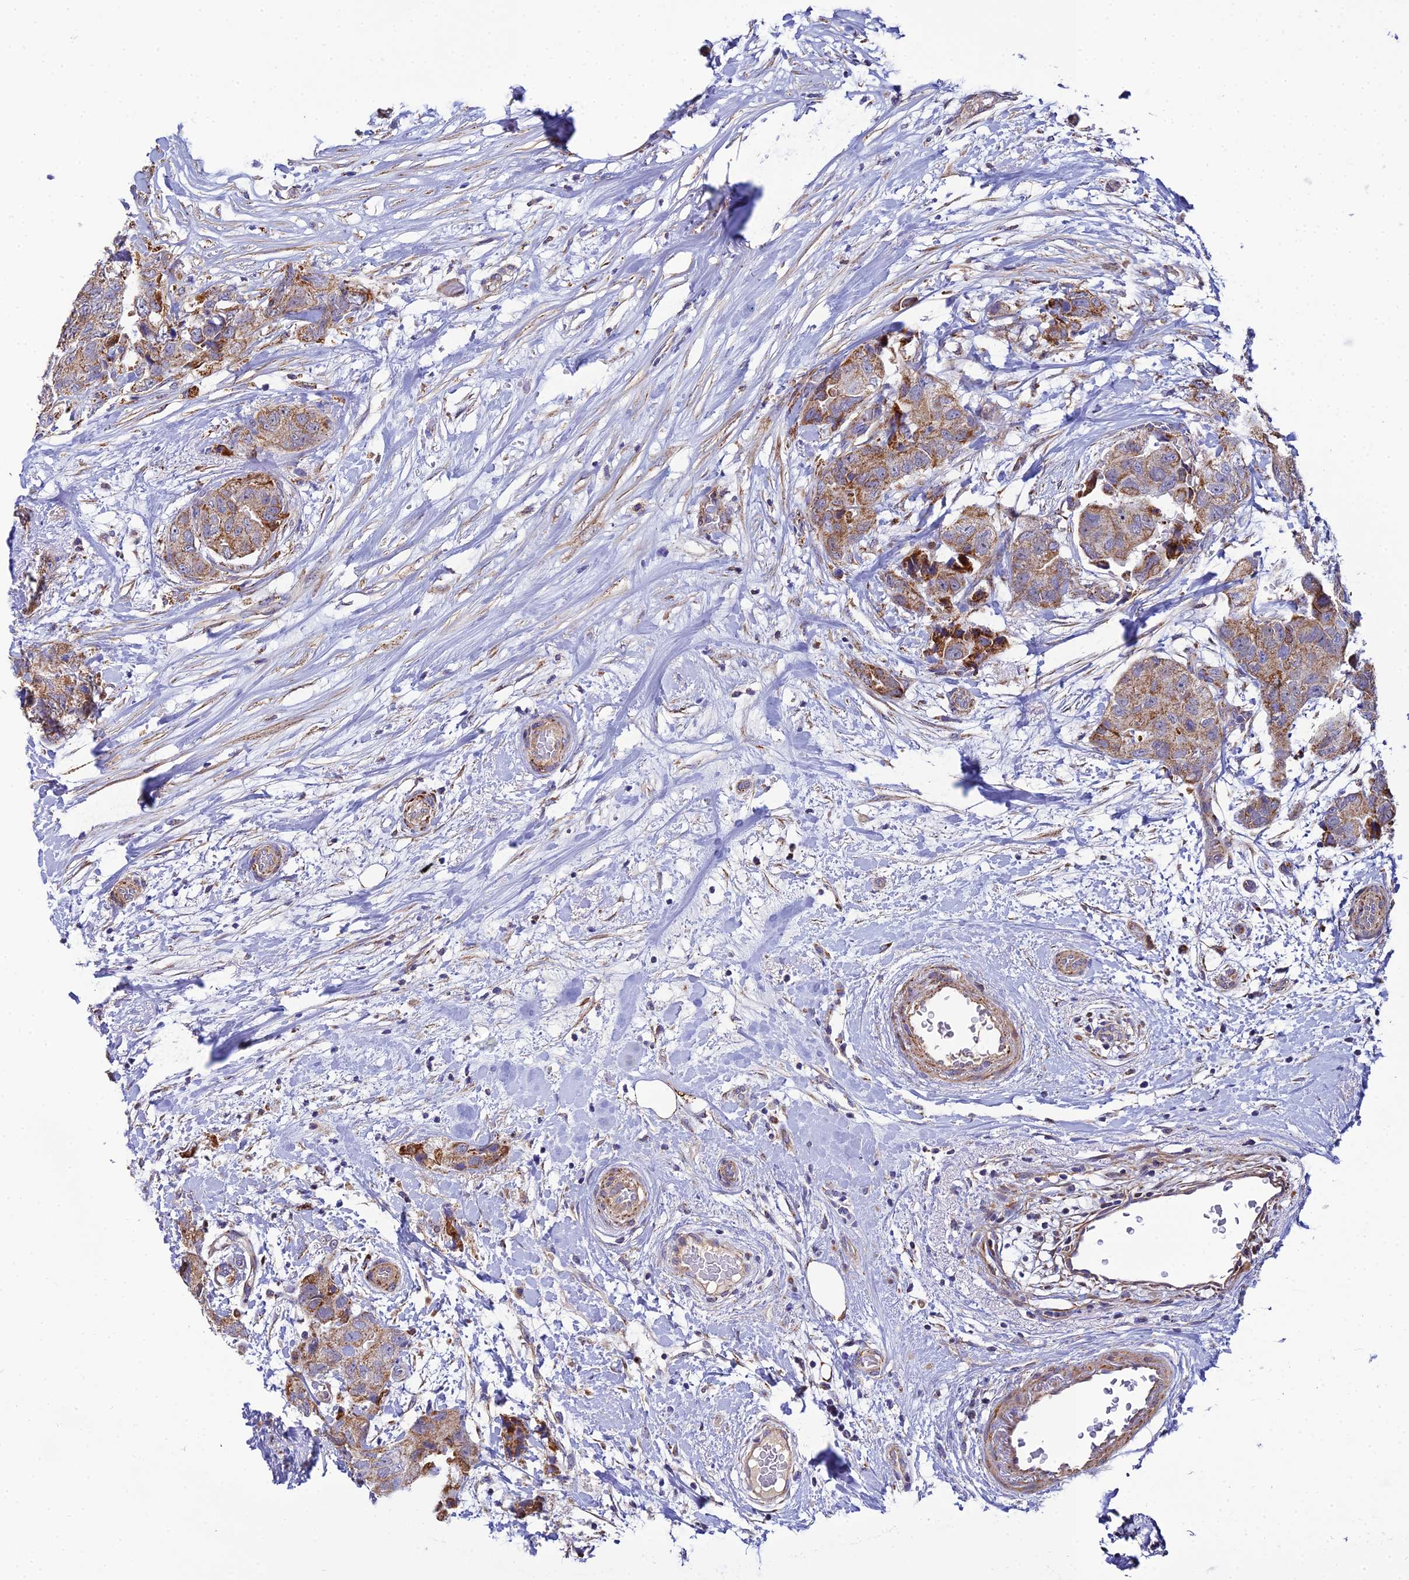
{"staining": {"intensity": "moderate", "quantity": "25%-75%", "location": "cytoplasmic/membranous"}, "tissue": "breast cancer", "cell_type": "Tumor cells", "image_type": "cancer", "snomed": [{"axis": "morphology", "description": "Duct carcinoma"}, {"axis": "topography", "description": "Breast"}], "caption": "This is a micrograph of immunohistochemistry staining of breast cancer (intraductal carcinoma), which shows moderate positivity in the cytoplasmic/membranous of tumor cells.", "gene": "ACOT2", "patient": {"sex": "female", "age": 62}}